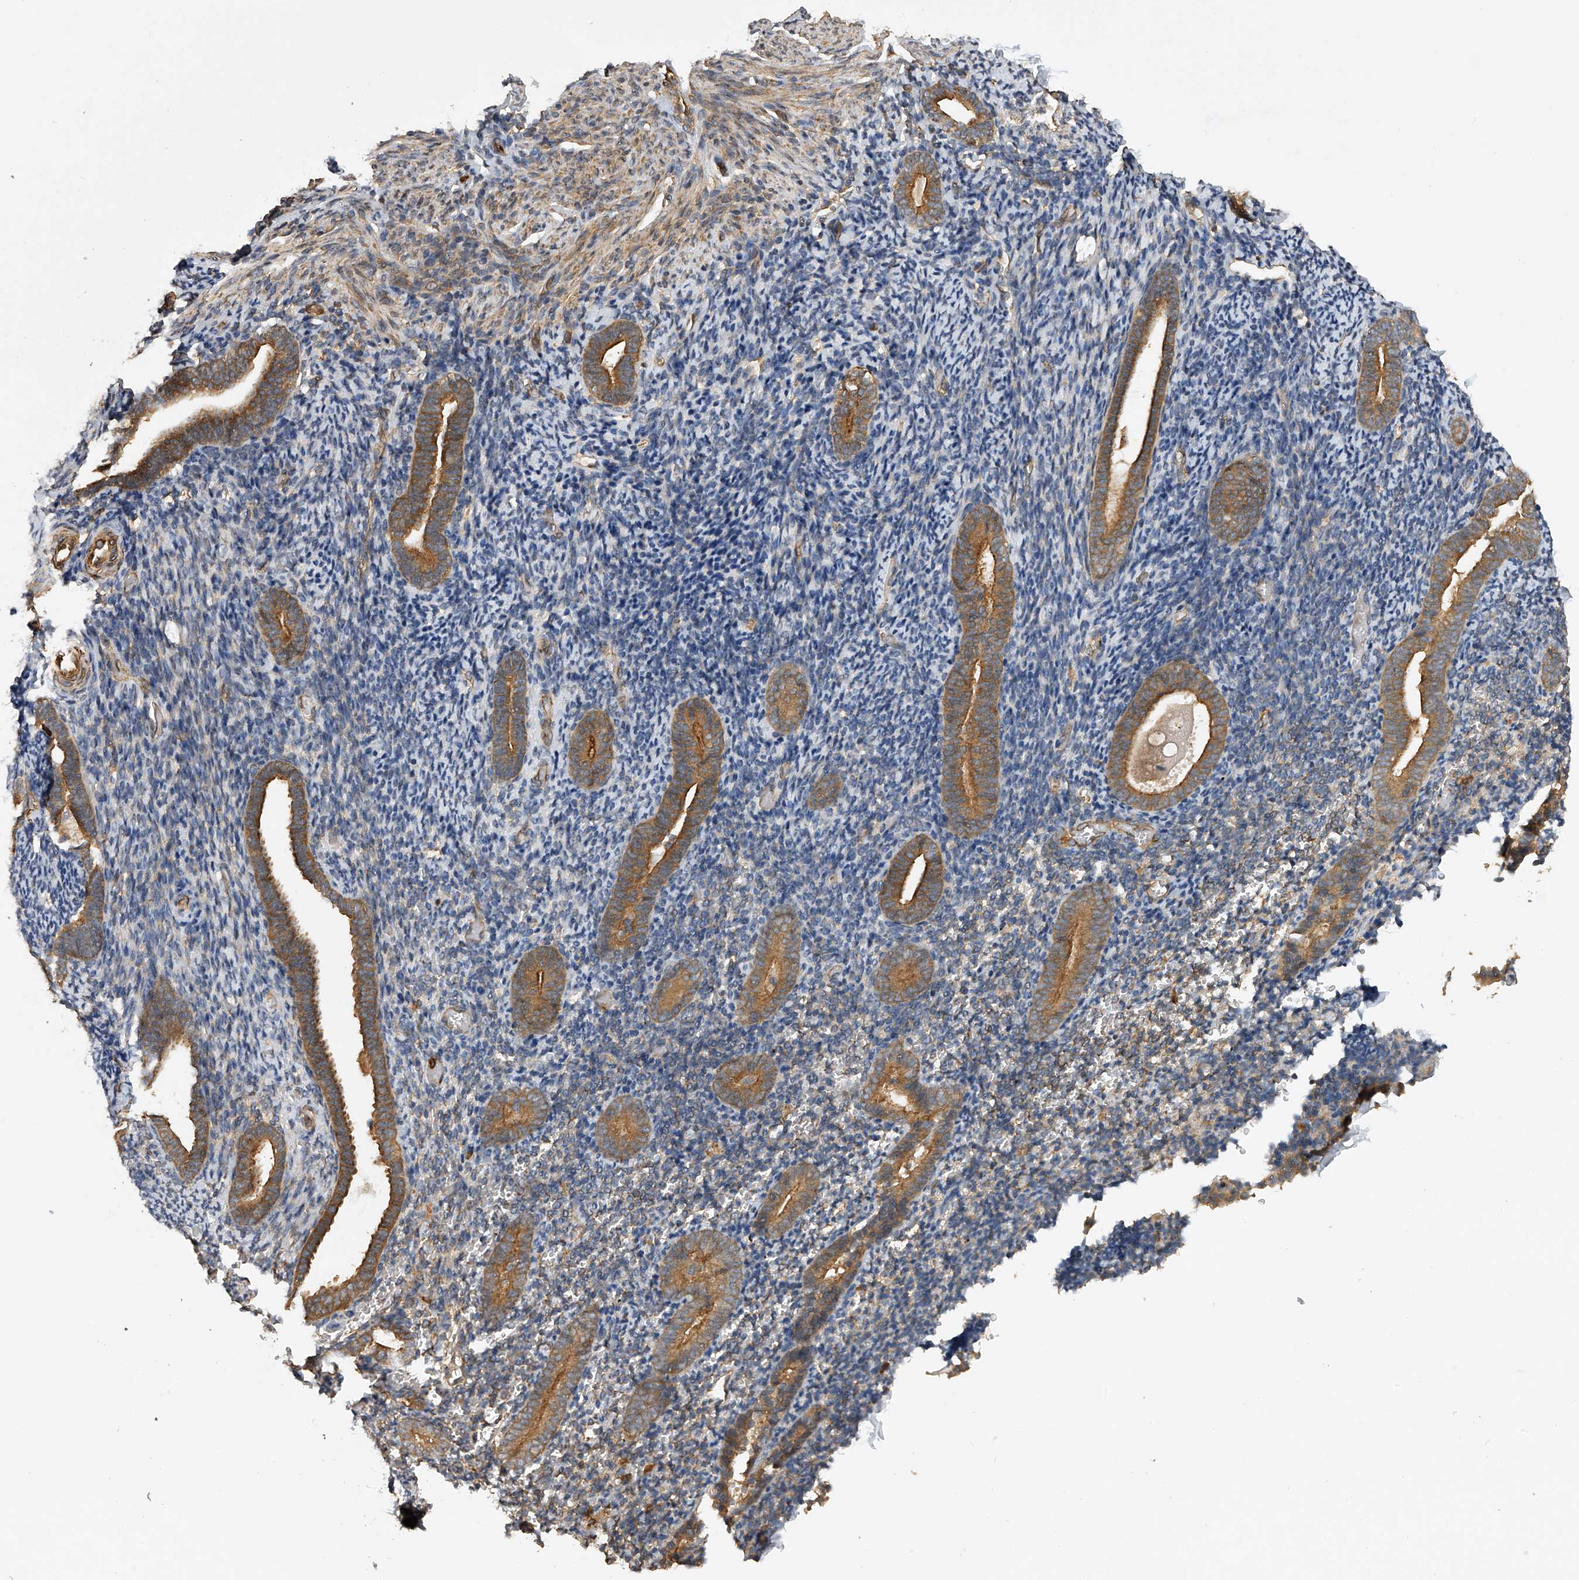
{"staining": {"intensity": "negative", "quantity": "none", "location": "none"}, "tissue": "endometrium", "cell_type": "Cells in endometrial stroma", "image_type": "normal", "snomed": [{"axis": "morphology", "description": "Normal tissue, NOS"}, {"axis": "topography", "description": "Endometrium"}], "caption": "The histopathology image reveals no significant expression in cells in endometrial stroma of endometrium.", "gene": "PTPRA", "patient": {"sex": "female", "age": 51}}